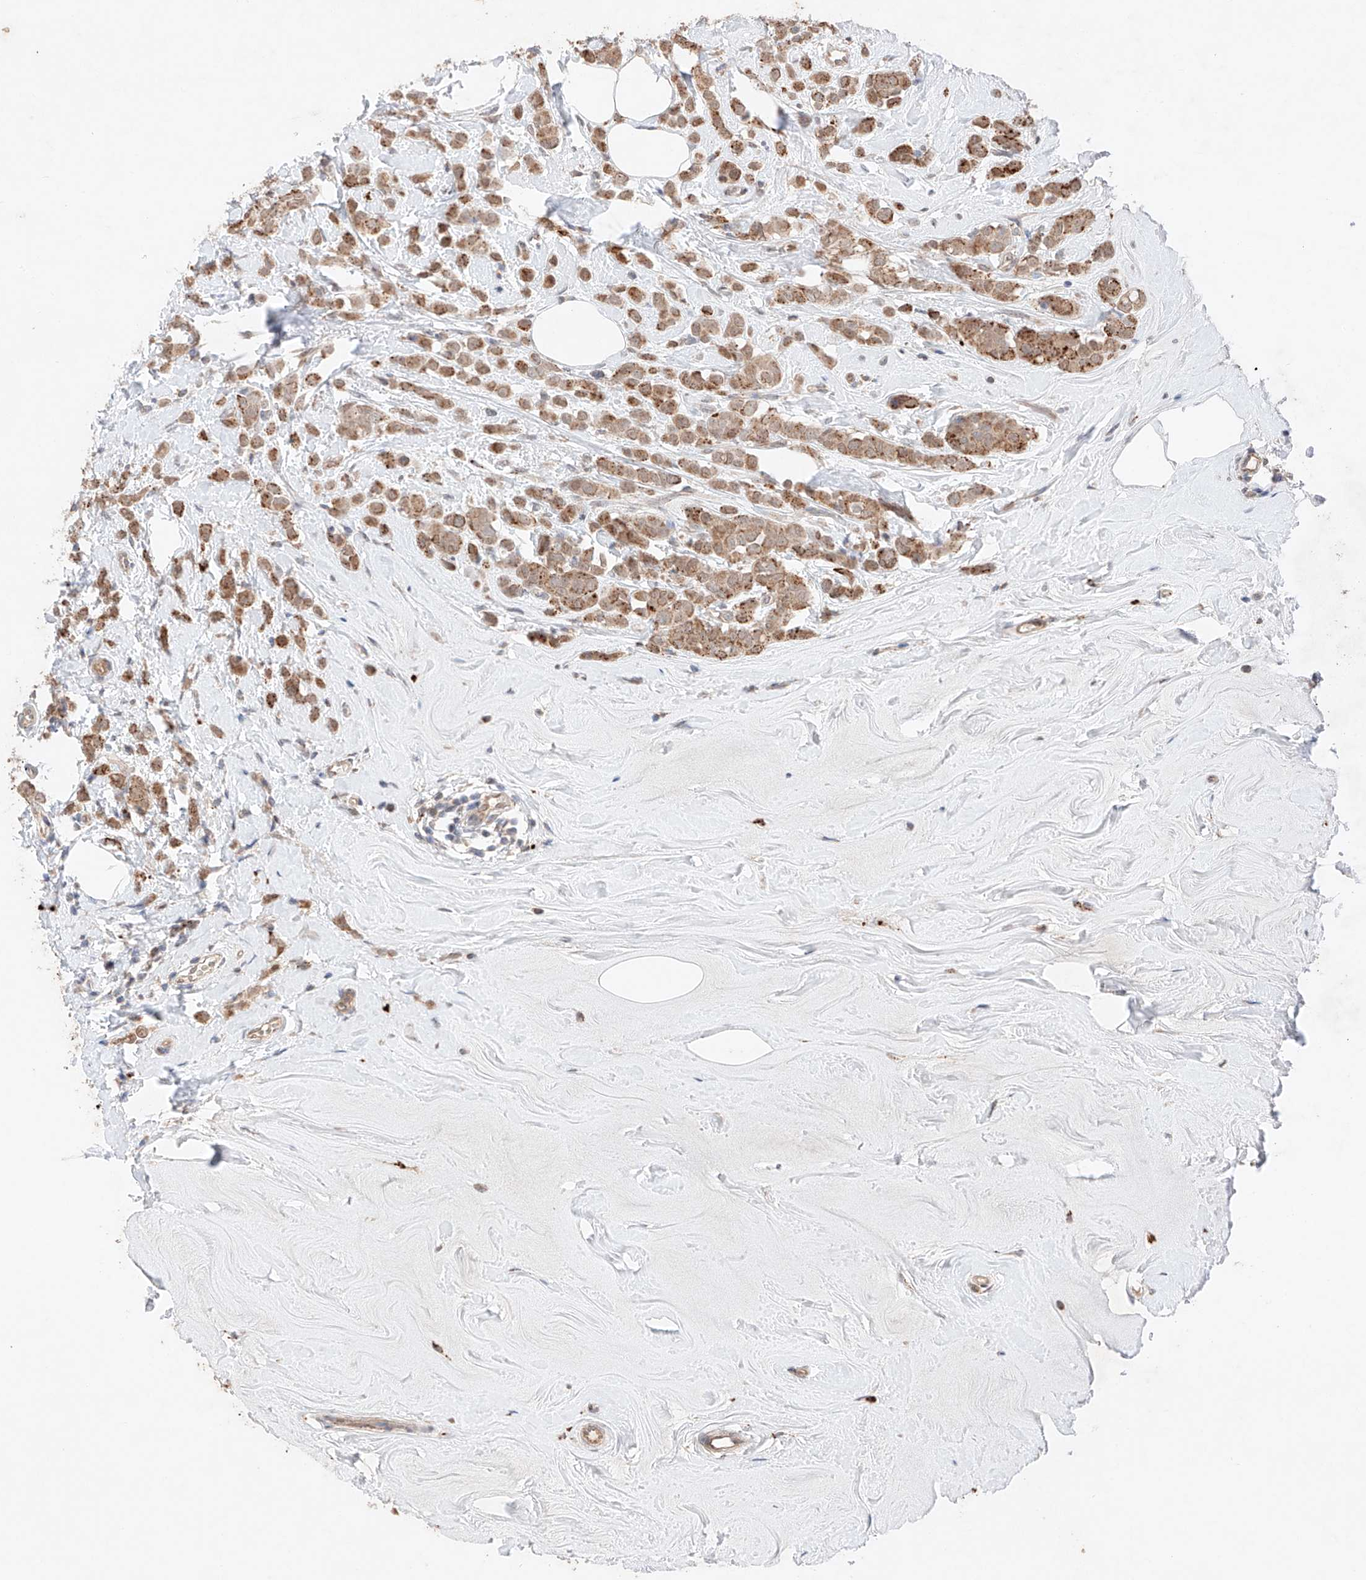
{"staining": {"intensity": "moderate", "quantity": ">75%", "location": "cytoplasmic/membranous"}, "tissue": "breast cancer", "cell_type": "Tumor cells", "image_type": "cancer", "snomed": [{"axis": "morphology", "description": "Lobular carcinoma"}, {"axis": "topography", "description": "Breast"}], "caption": "Protein expression analysis of lobular carcinoma (breast) displays moderate cytoplasmic/membranous expression in about >75% of tumor cells. Nuclei are stained in blue.", "gene": "GCNT1", "patient": {"sex": "female", "age": 47}}